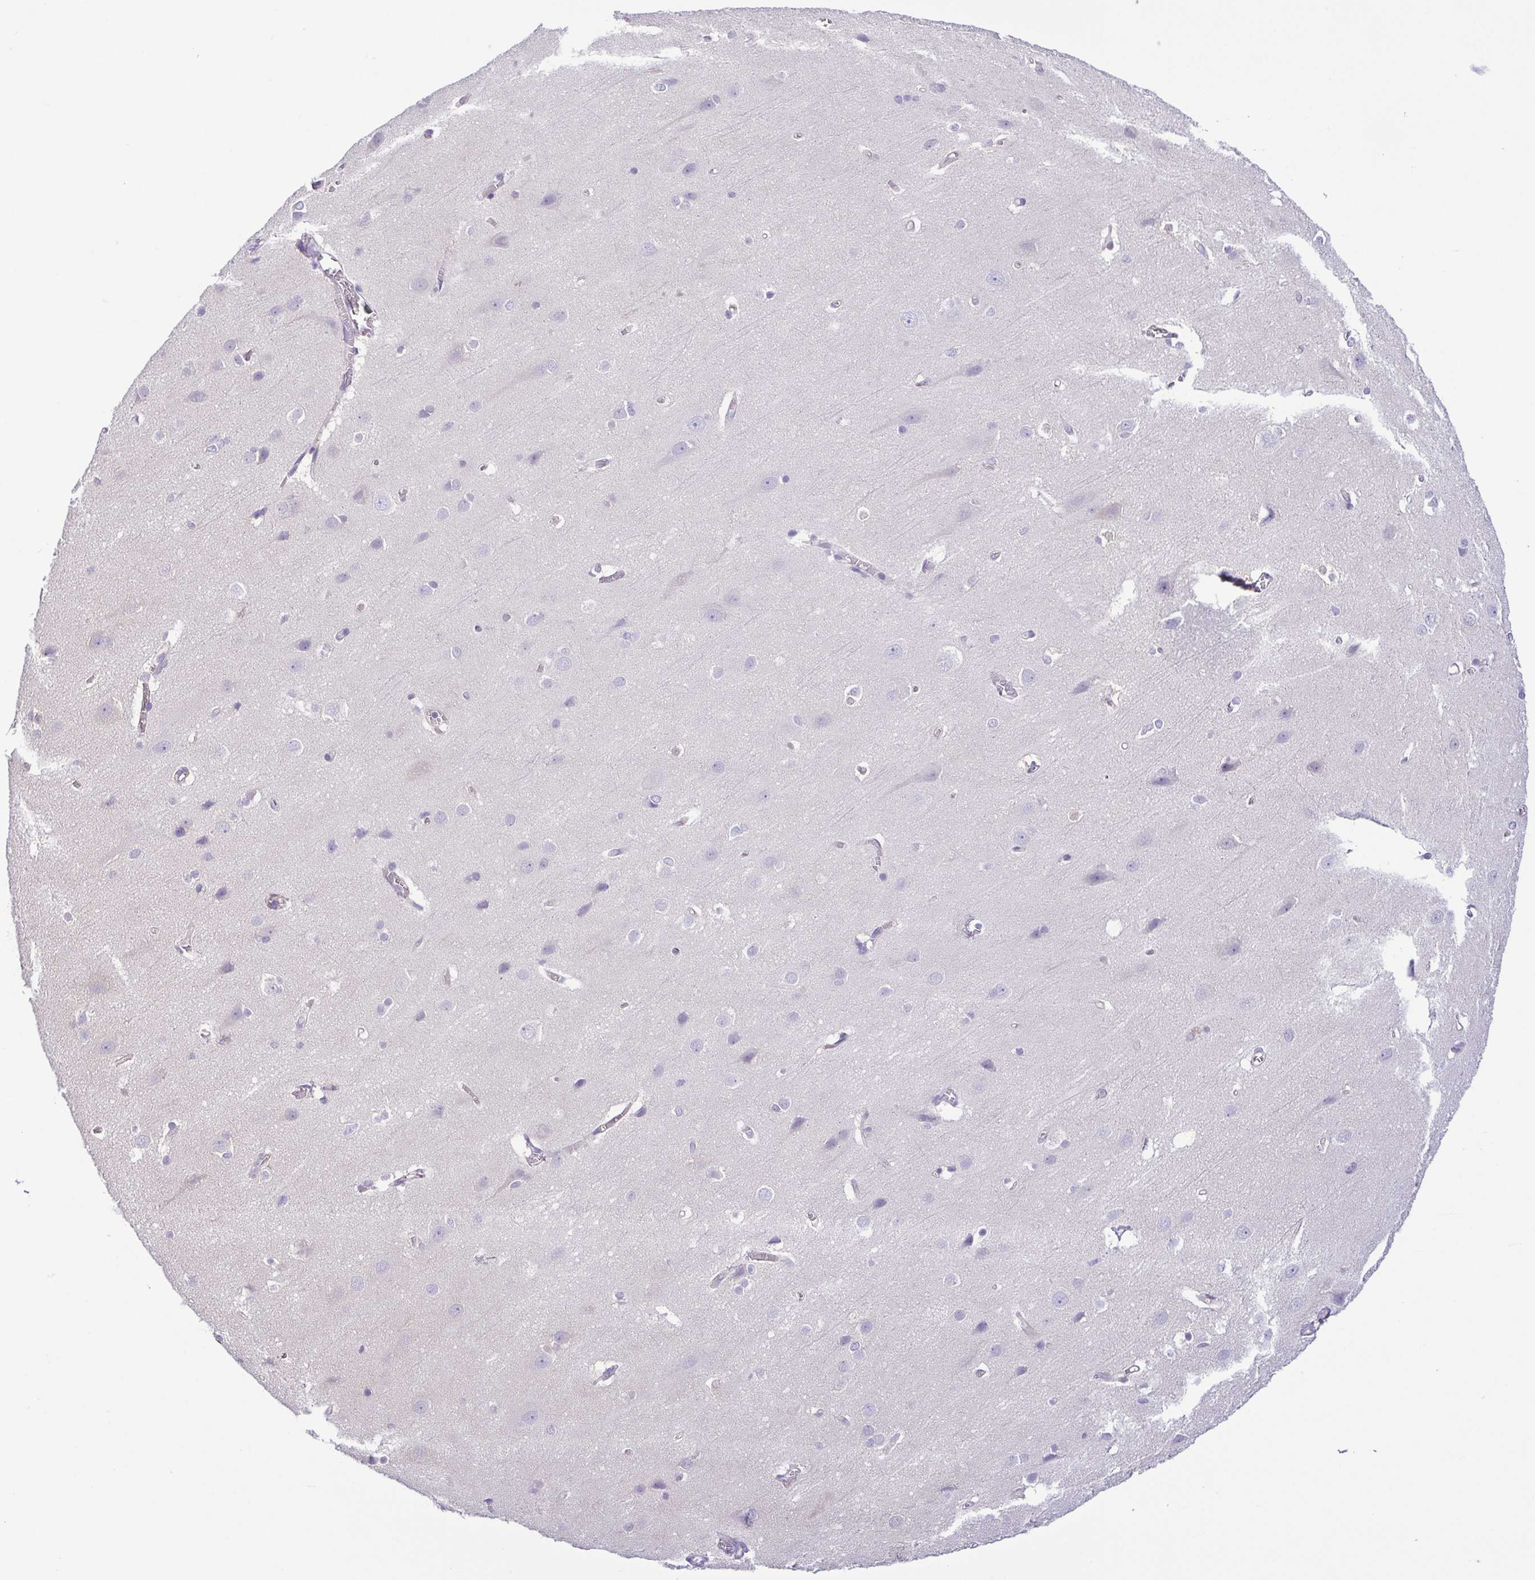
{"staining": {"intensity": "negative", "quantity": "none", "location": "none"}, "tissue": "cerebral cortex", "cell_type": "Endothelial cells", "image_type": "normal", "snomed": [{"axis": "morphology", "description": "Normal tissue, NOS"}, {"axis": "topography", "description": "Cerebral cortex"}], "caption": "A micrograph of cerebral cortex stained for a protein demonstrates no brown staining in endothelial cells. (Brightfield microscopy of DAB IHC at high magnification).", "gene": "EPB42", "patient": {"sex": "male", "age": 37}}